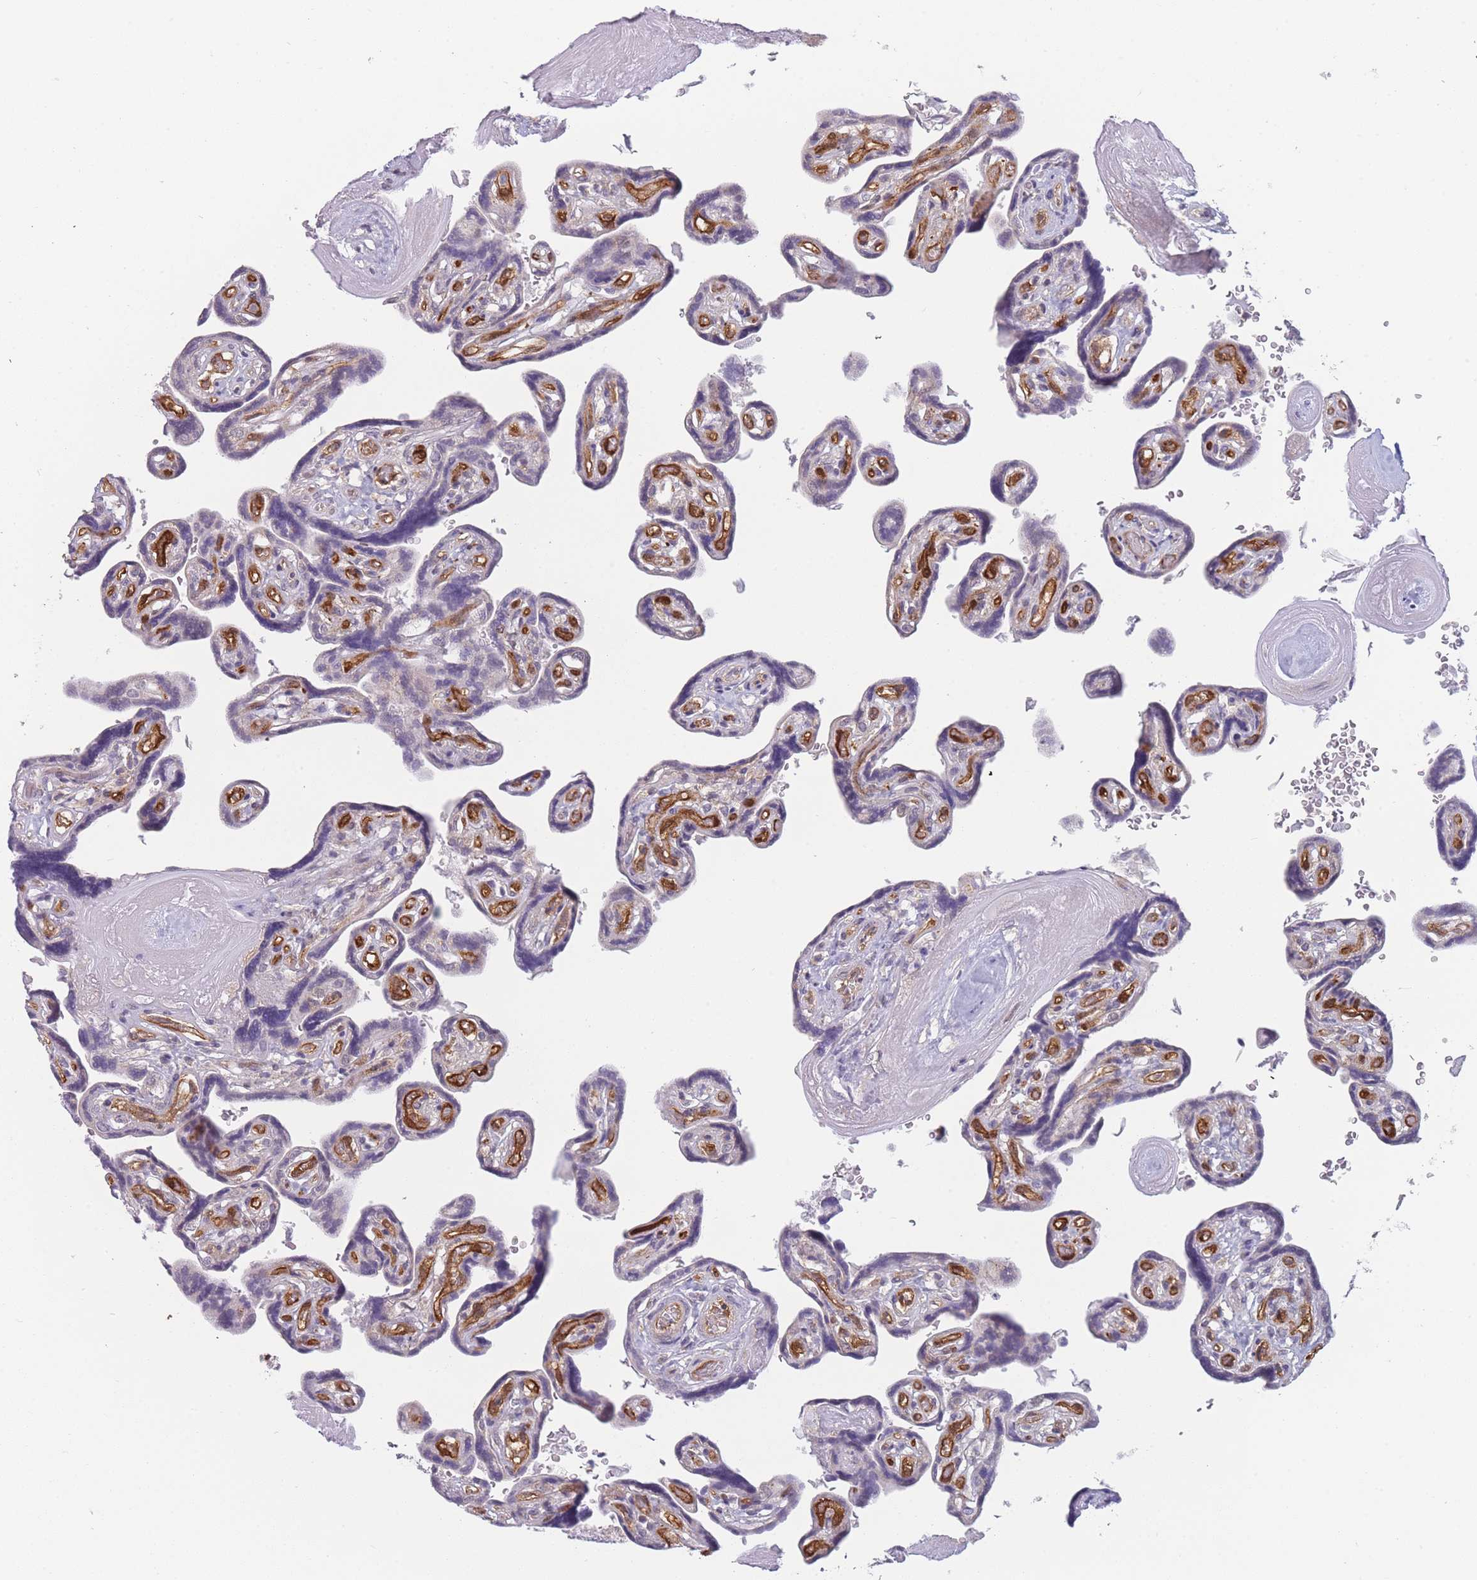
{"staining": {"intensity": "weak", "quantity": "<25%", "location": "cytoplasmic/membranous"}, "tissue": "placenta", "cell_type": "Decidual cells", "image_type": "normal", "snomed": [{"axis": "morphology", "description": "Normal tissue, NOS"}, {"axis": "topography", "description": "Placenta"}], "caption": "High magnification brightfield microscopy of normal placenta stained with DAB (brown) and counterstained with hematoxylin (blue): decidual cells show no significant expression.", "gene": "MRI1", "patient": {"sex": "female", "age": 32}}